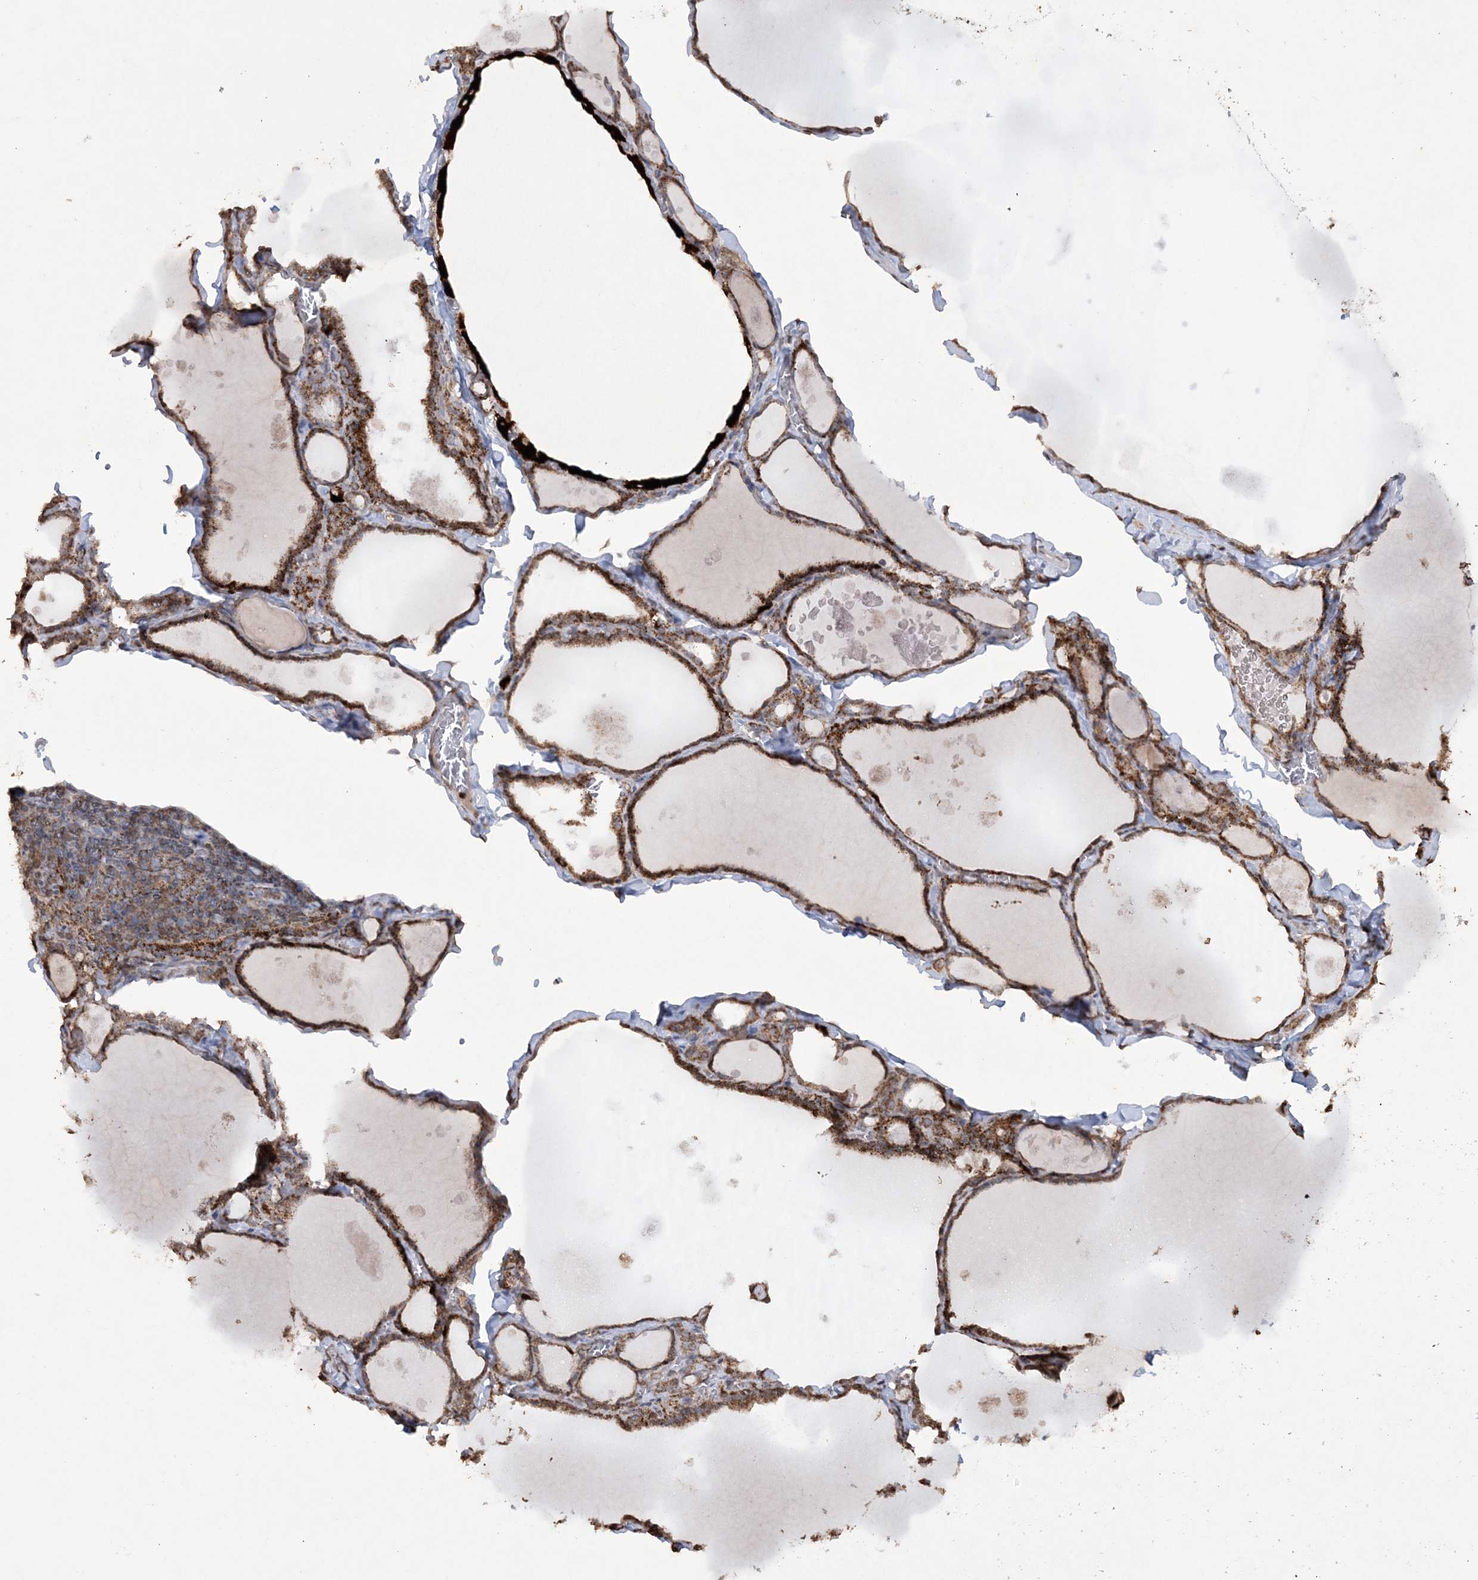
{"staining": {"intensity": "moderate", "quantity": ">75%", "location": "cytoplasmic/membranous"}, "tissue": "thyroid gland", "cell_type": "Glandular cells", "image_type": "normal", "snomed": [{"axis": "morphology", "description": "Normal tissue, NOS"}, {"axis": "topography", "description": "Thyroid gland"}], "caption": "Brown immunohistochemical staining in unremarkable human thyroid gland displays moderate cytoplasmic/membranous expression in about >75% of glandular cells.", "gene": "TTC7A", "patient": {"sex": "male", "age": 56}}